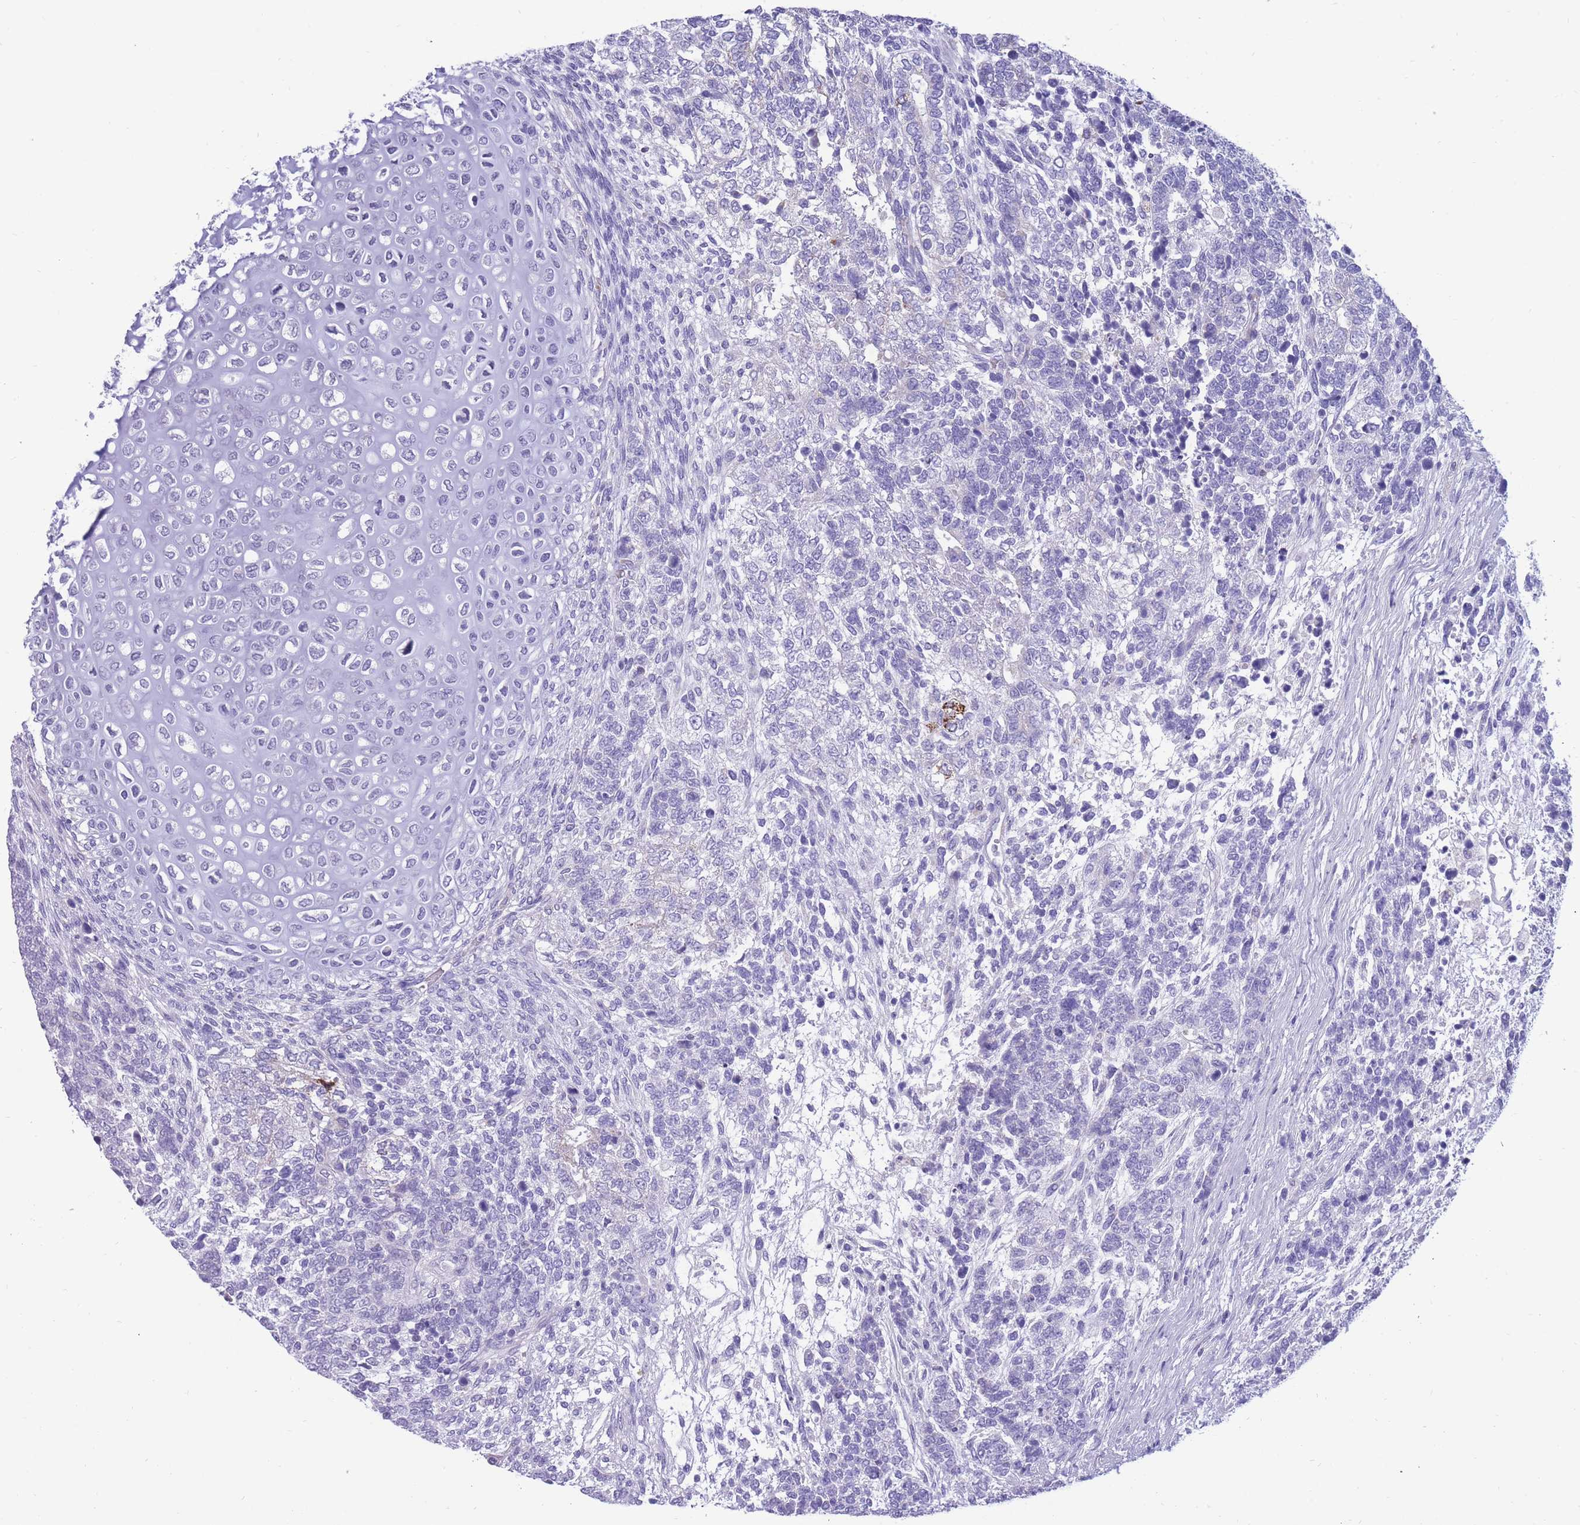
{"staining": {"intensity": "negative", "quantity": "none", "location": "none"}, "tissue": "testis cancer", "cell_type": "Tumor cells", "image_type": "cancer", "snomed": [{"axis": "morphology", "description": "Carcinoma, Embryonal, NOS"}, {"axis": "topography", "description": "Testis"}], "caption": "This micrograph is of testis embryonal carcinoma stained with immunohistochemistry (IHC) to label a protein in brown with the nuclei are counter-stained blue. There is no positivity in tumor cells.", "gene": "INTS2", "patient": {"sex": "male", "age": 23}}